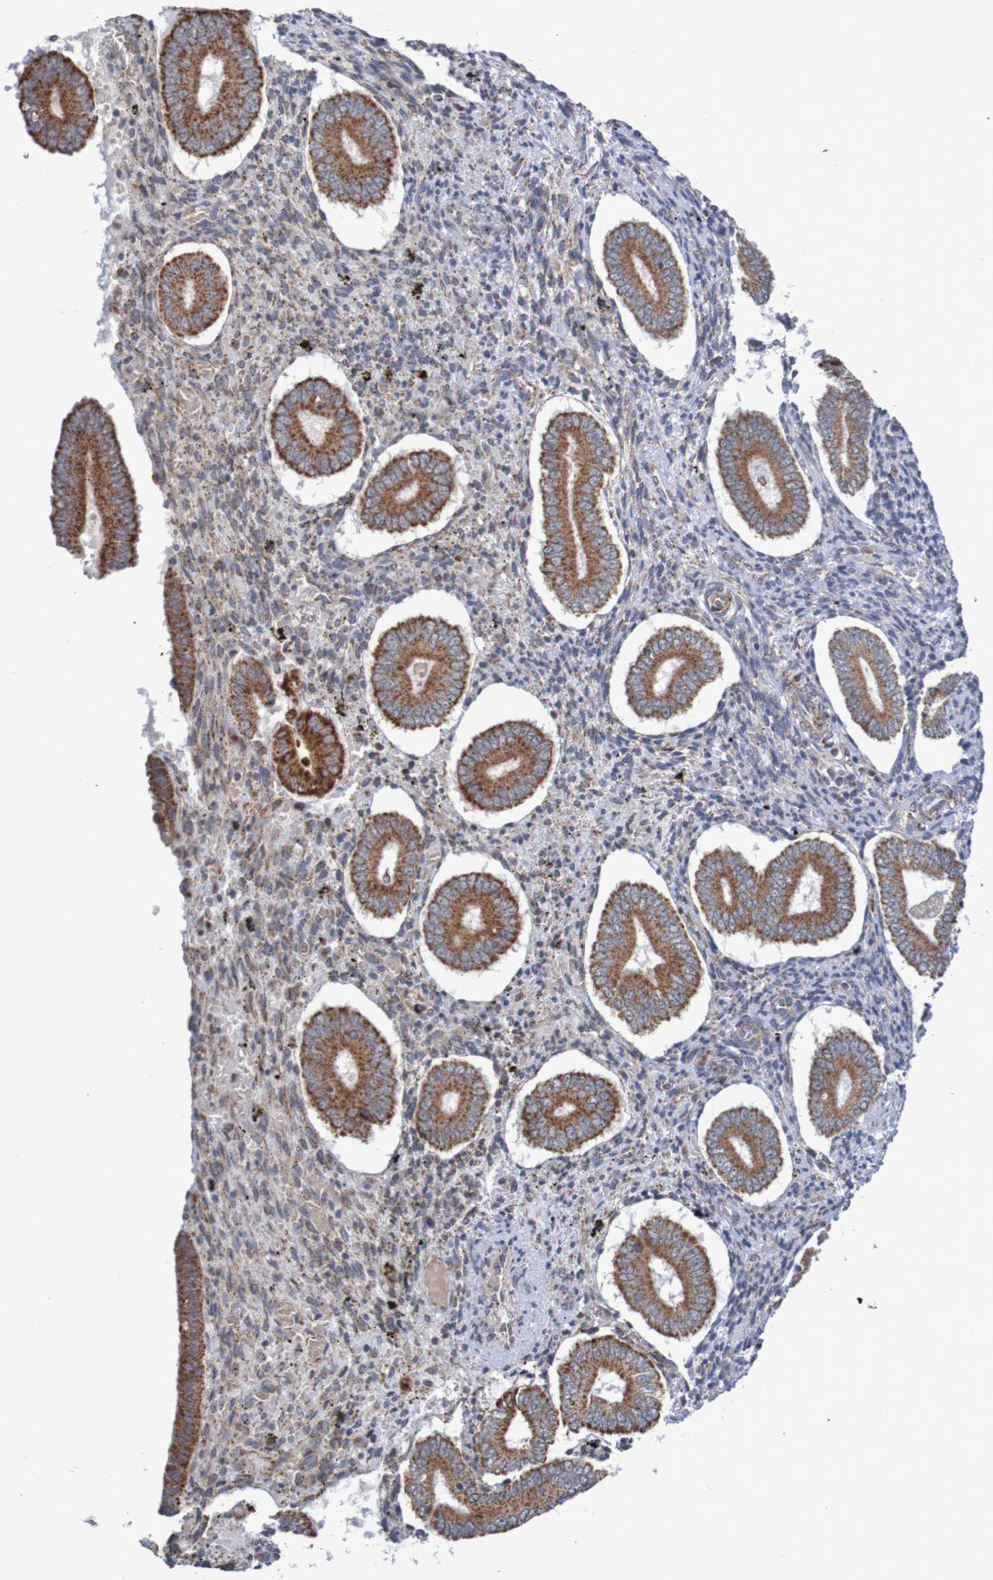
{"staining": {"intensity": "negative", "quantity": "none", "location": "none"}, "tissue": "endometrium", "cell_type": "Cells in endometrial stroma", "image_type": "normal", "snomed": [{"axis": "morphology", "description": "Normal tissue, NOS"}, {"axis": "topography", "description": "Endometrium"}], "caption": "Immunohistochemistry micrograph of normal endometrium stained for a protein (brown), which displays no positivity in cells in endometrial stroma. (Stains: DAB immunohistochemistry with hematoxylin counter stain, Microscopy: brightfield microscopy at high magnification).", "gene": "DVL1", "patient": {"sex": "female", "age": 42}}